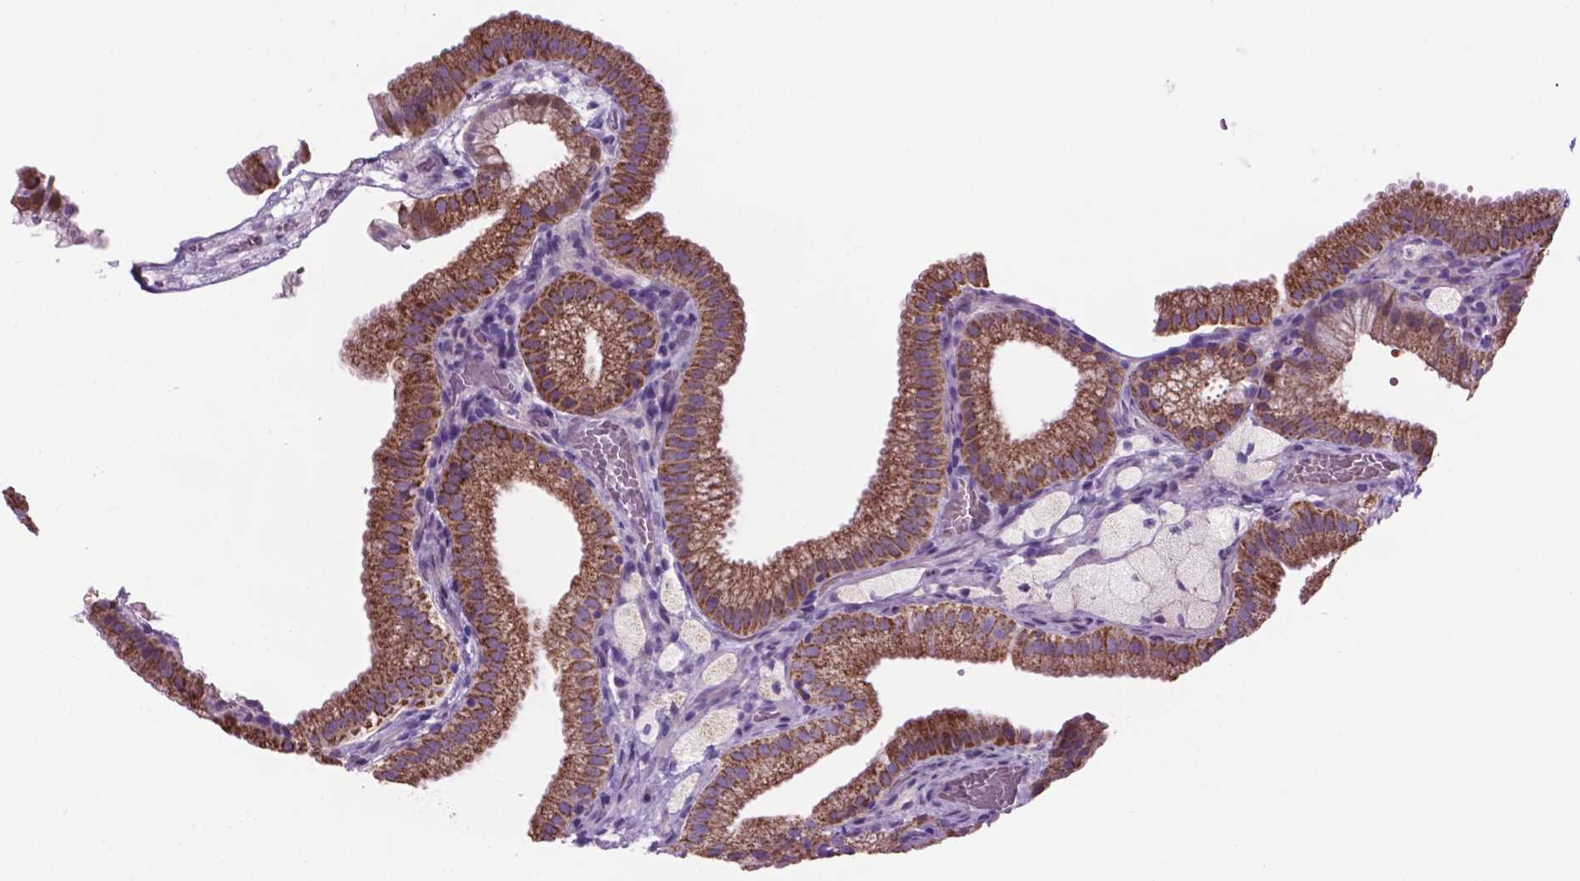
{"staining": {"intensity": "moderate", "quantity": ">75%", "location": "cytoplasmic/membranous"}, "tissue": "gallbladder", "cell_type": "Glandular cells", "image_type": "normal", "snomed": [{"axis": "morphology", "description": "Normal tissue, NOS"}, {"axis": "topography", "description": "Gallbladder"}], "caption": "Protein expression analysis of unremarkable gallbladder shows moderate cytoplasmic/membranous positivity in approximately >75% of glandular cells.", "gene": "TMEM121B", "patient": {"sex": "female", "age": 63}}